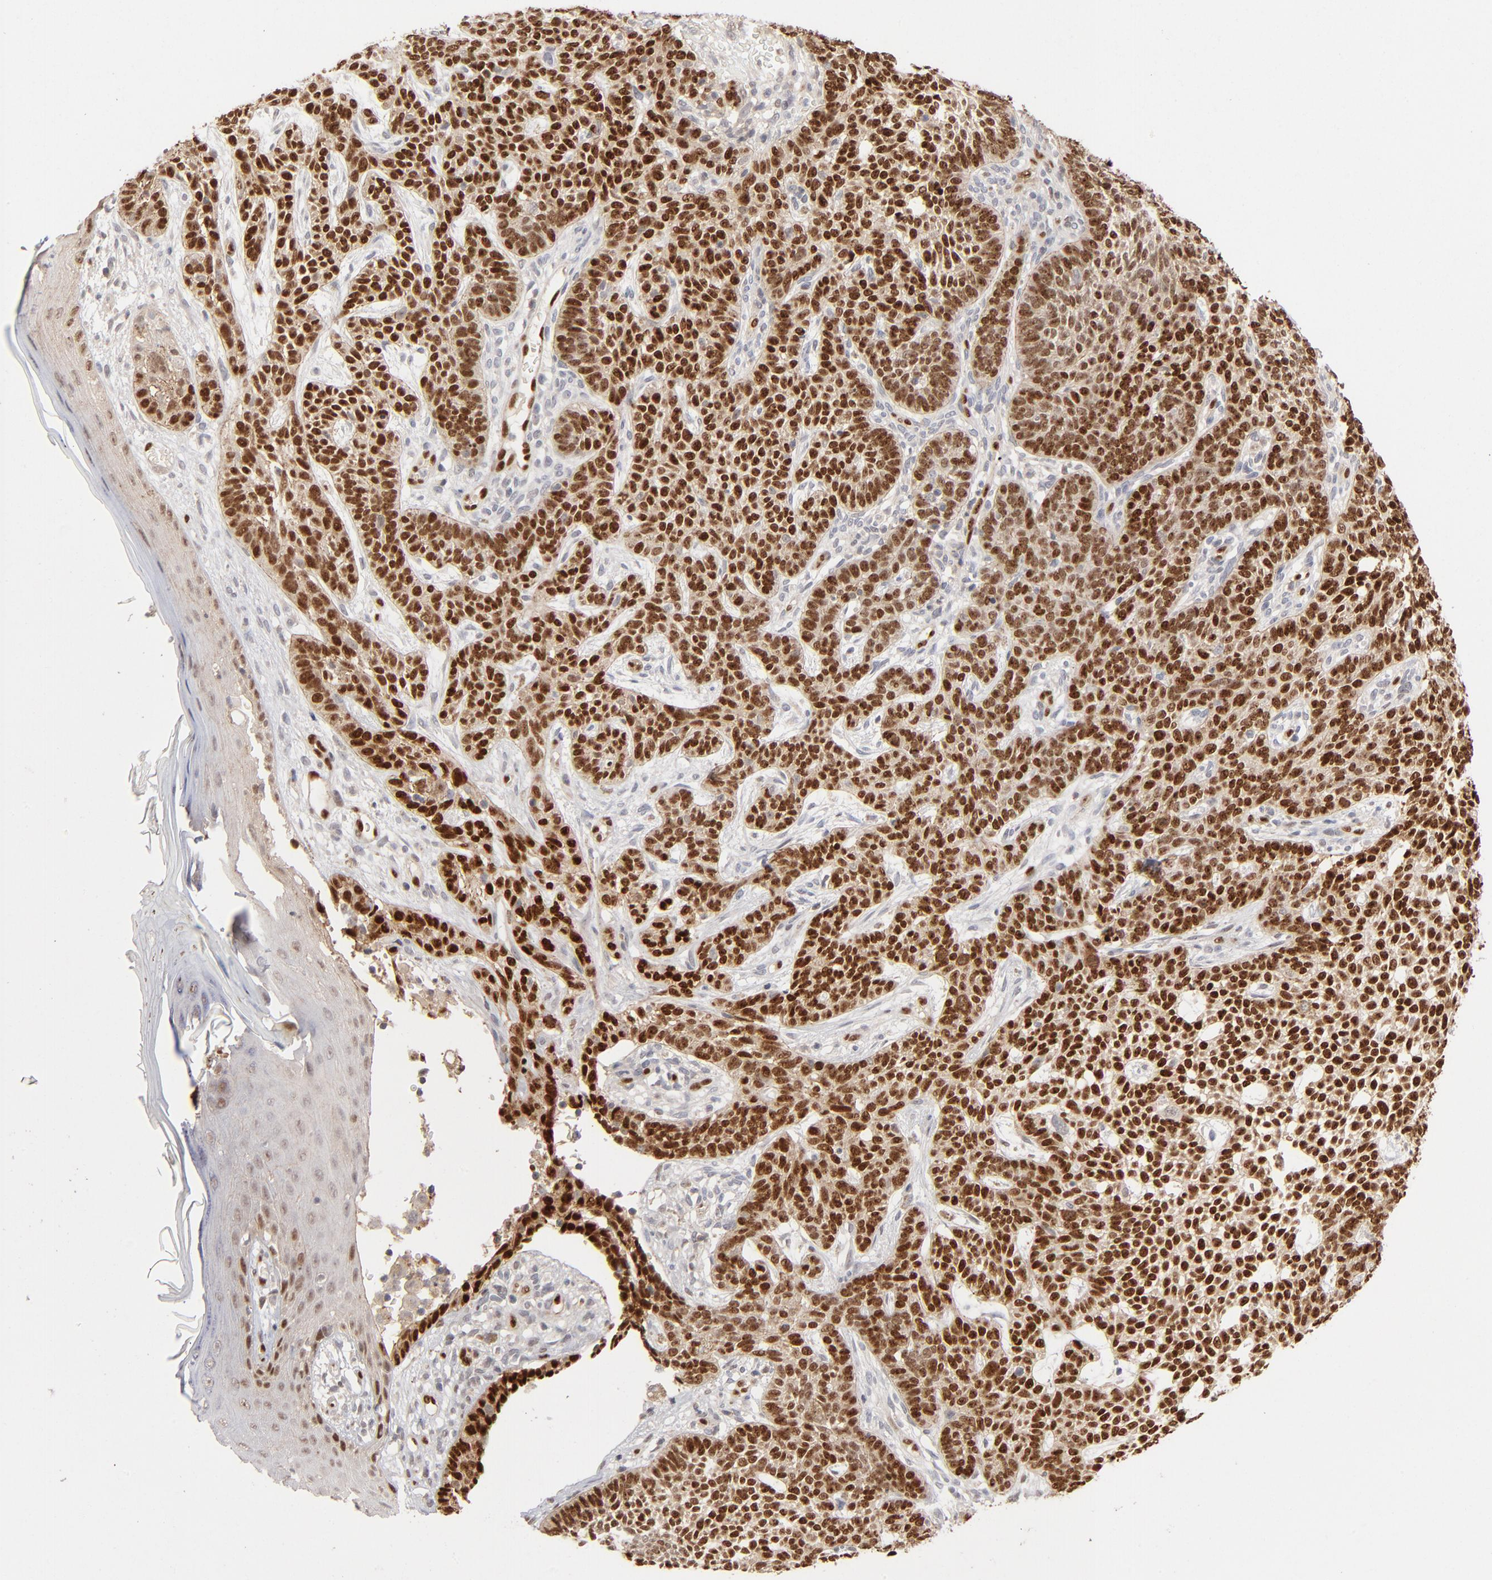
{"staining": {"intensity": "strong", "quantity": ">75%", "location": "nuclear"}, "tissue": "skin cancer", "cell_type": "Tumor cells", "image_type": "cancer", "snomed": [{"axis": "morphology", "description": "Normal tissue, NOS"}, {"axis": "morphology", "description": "Basal cell carcinoma"}, {"axis": "topography", "description": "Skin"}], "caption": "A high-resolution image shows IHC staining of skin basal cell carcinoma, which reveals strong nuclear staining in approximately >75% of tumor cells.", "gene": "NFIB", "patient": {"sex": "male", "age": 87}}